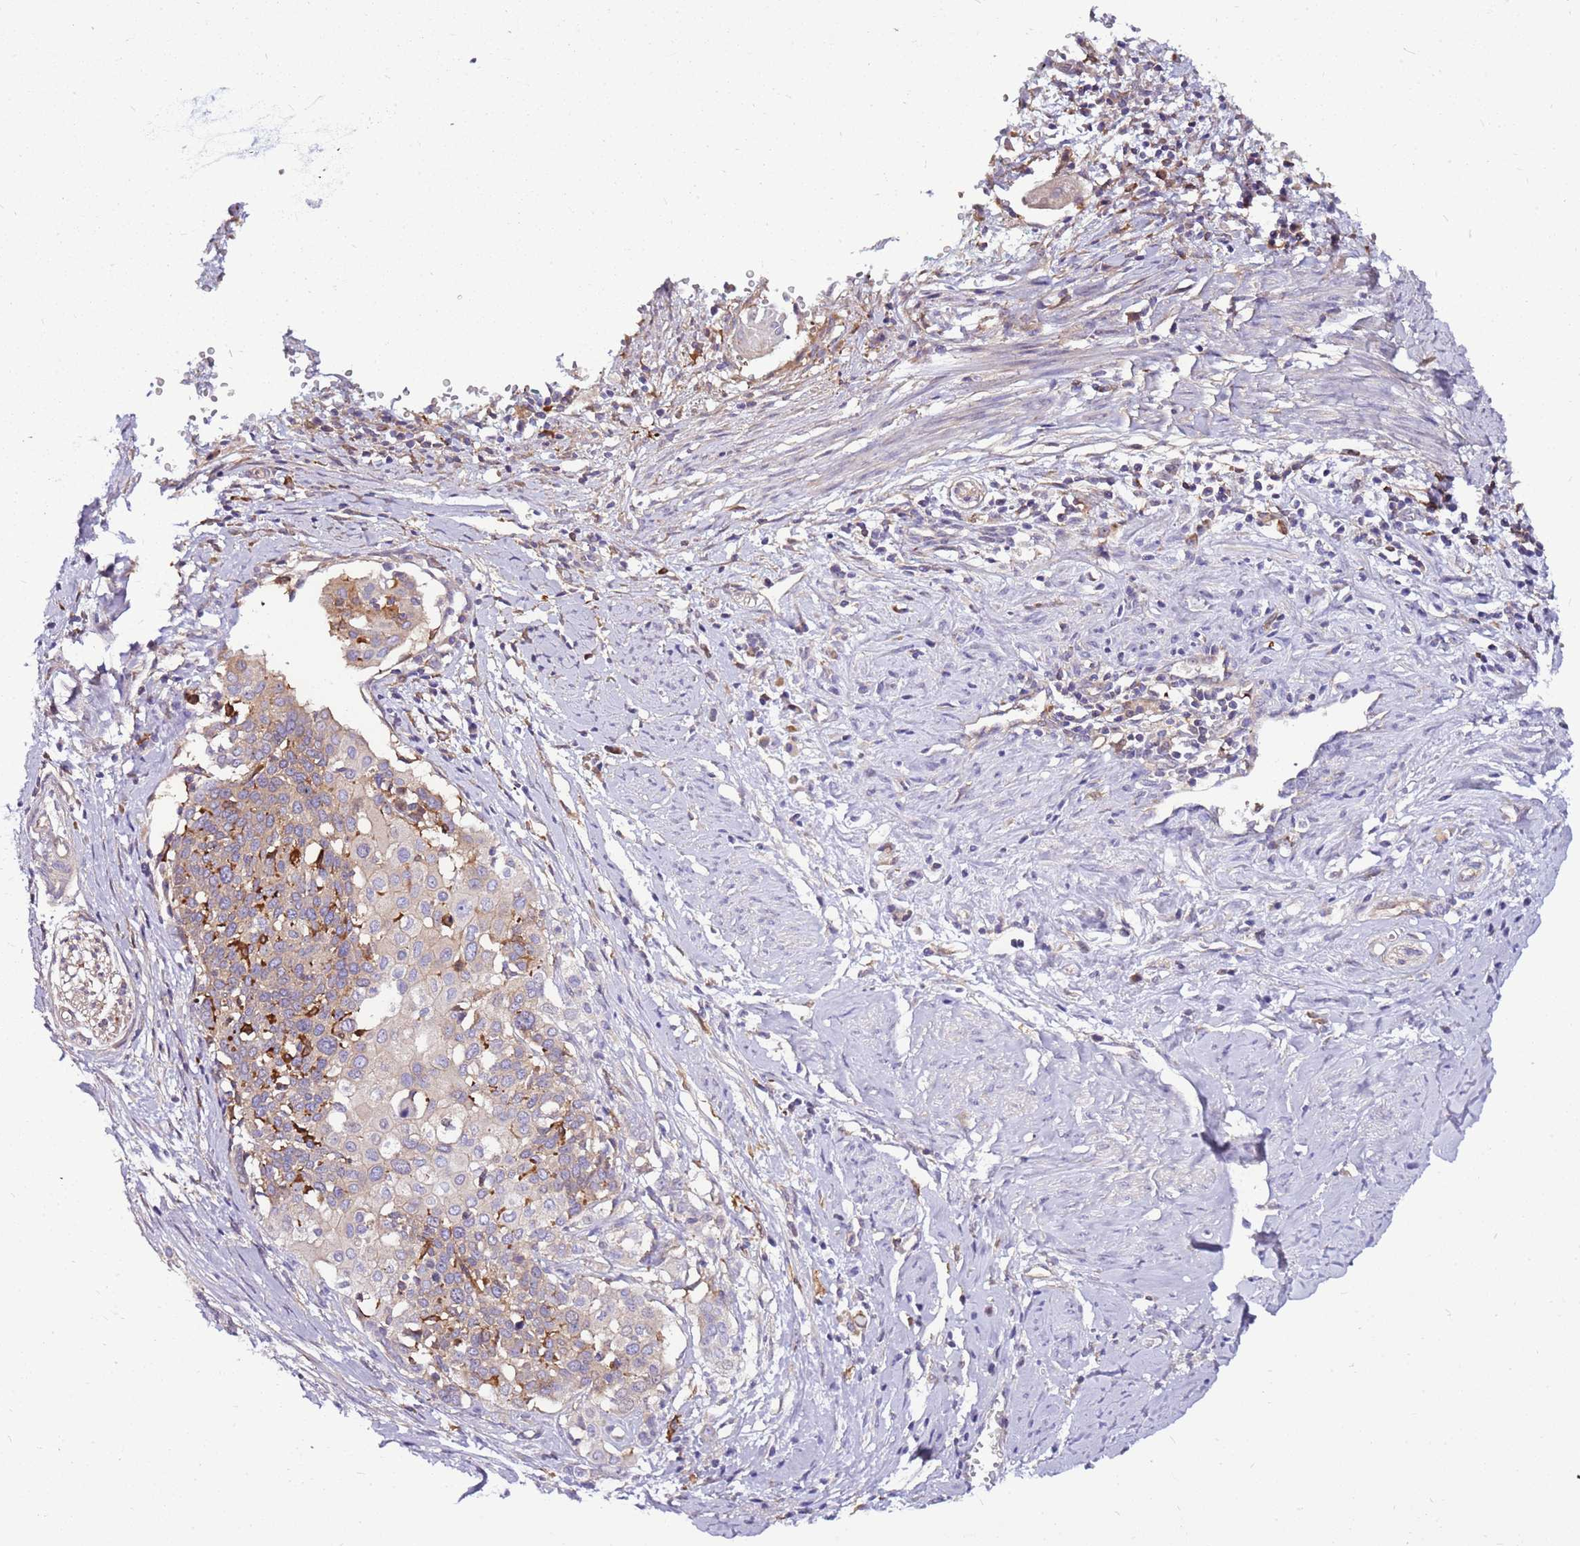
{"staining": {"intensity": "weak", "quantity": "25%-75%", "location": "cytoplasmic/membranous"}, "tissue": "cervical cancer", "cell_type": "Tumor cells", "image_type": "cancer", "snomed": [{"axis": "morphology", "description": "Squamous cell carcinoma, NOS"}, {"axis": "topography", "description": "Cervix"}], "caption": "This is a micrograph of IHC staining of squamous cell carcinoma (cervical), which shows weak expression in the cytoplasmic/membranous of tumor cells.", "gene": "ATXN2L", "patient": {"sex": "female", "age": 44}}